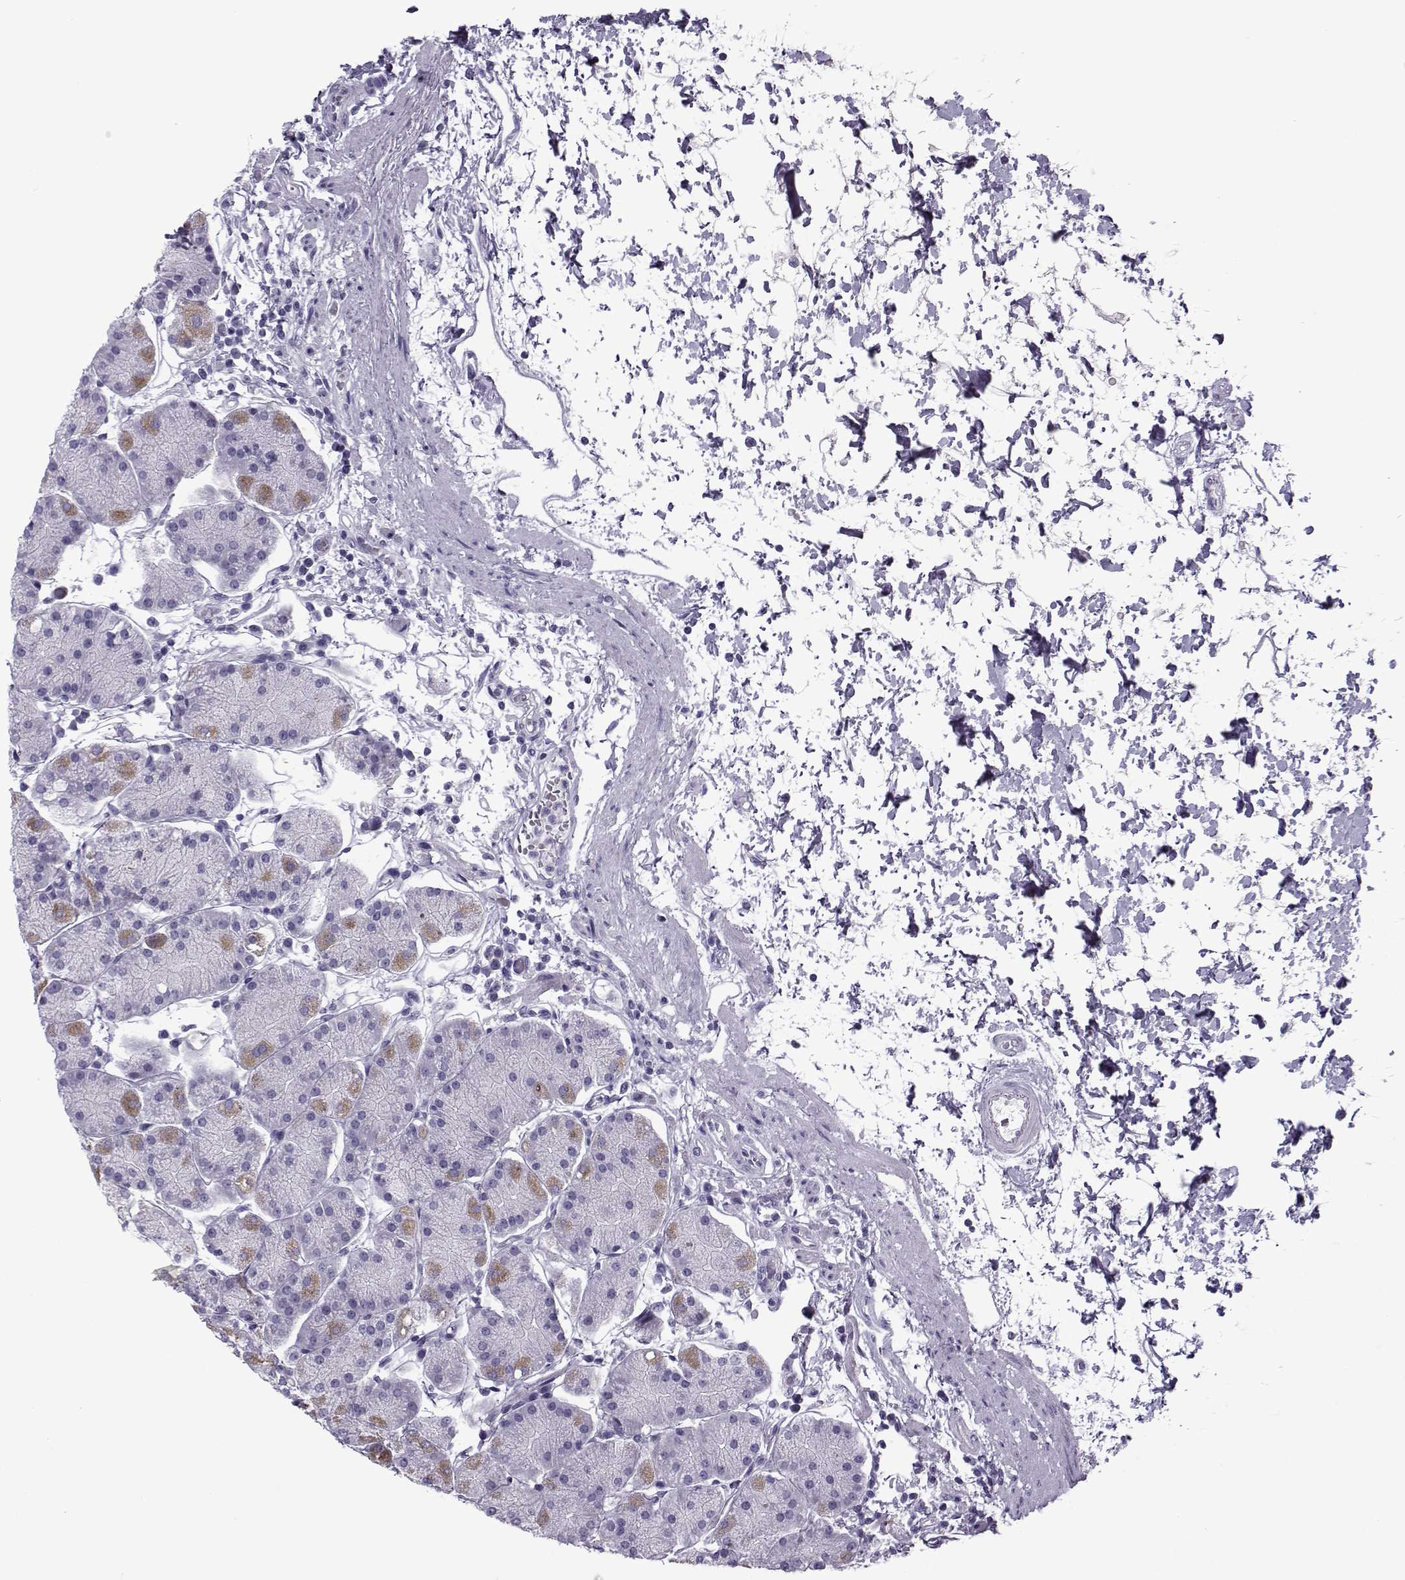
{"staining": {"intensity": "moderate", "quantity": "<25%", "location": "cytoplasmic/membranous"}, "tissue": "stomach", "cell_type": "Glandular cells", "image_type": "normal", "snomed": [{"axis": "morphology", "description": "Normal tissue, NOS"}, {"axis": "topography", "description": "Stomach"}], "caption": "IHC micrograph of unremarkable stomach: human stomach stained using IHC displays low levels of moderate protein expression localized specifically in the cytoplasmic/membranous of glandular cells, appearing as a cytoplasmic/membranous brown color.", "gene": "OIP5", "patient": {"sex": "male", "age": 54}}